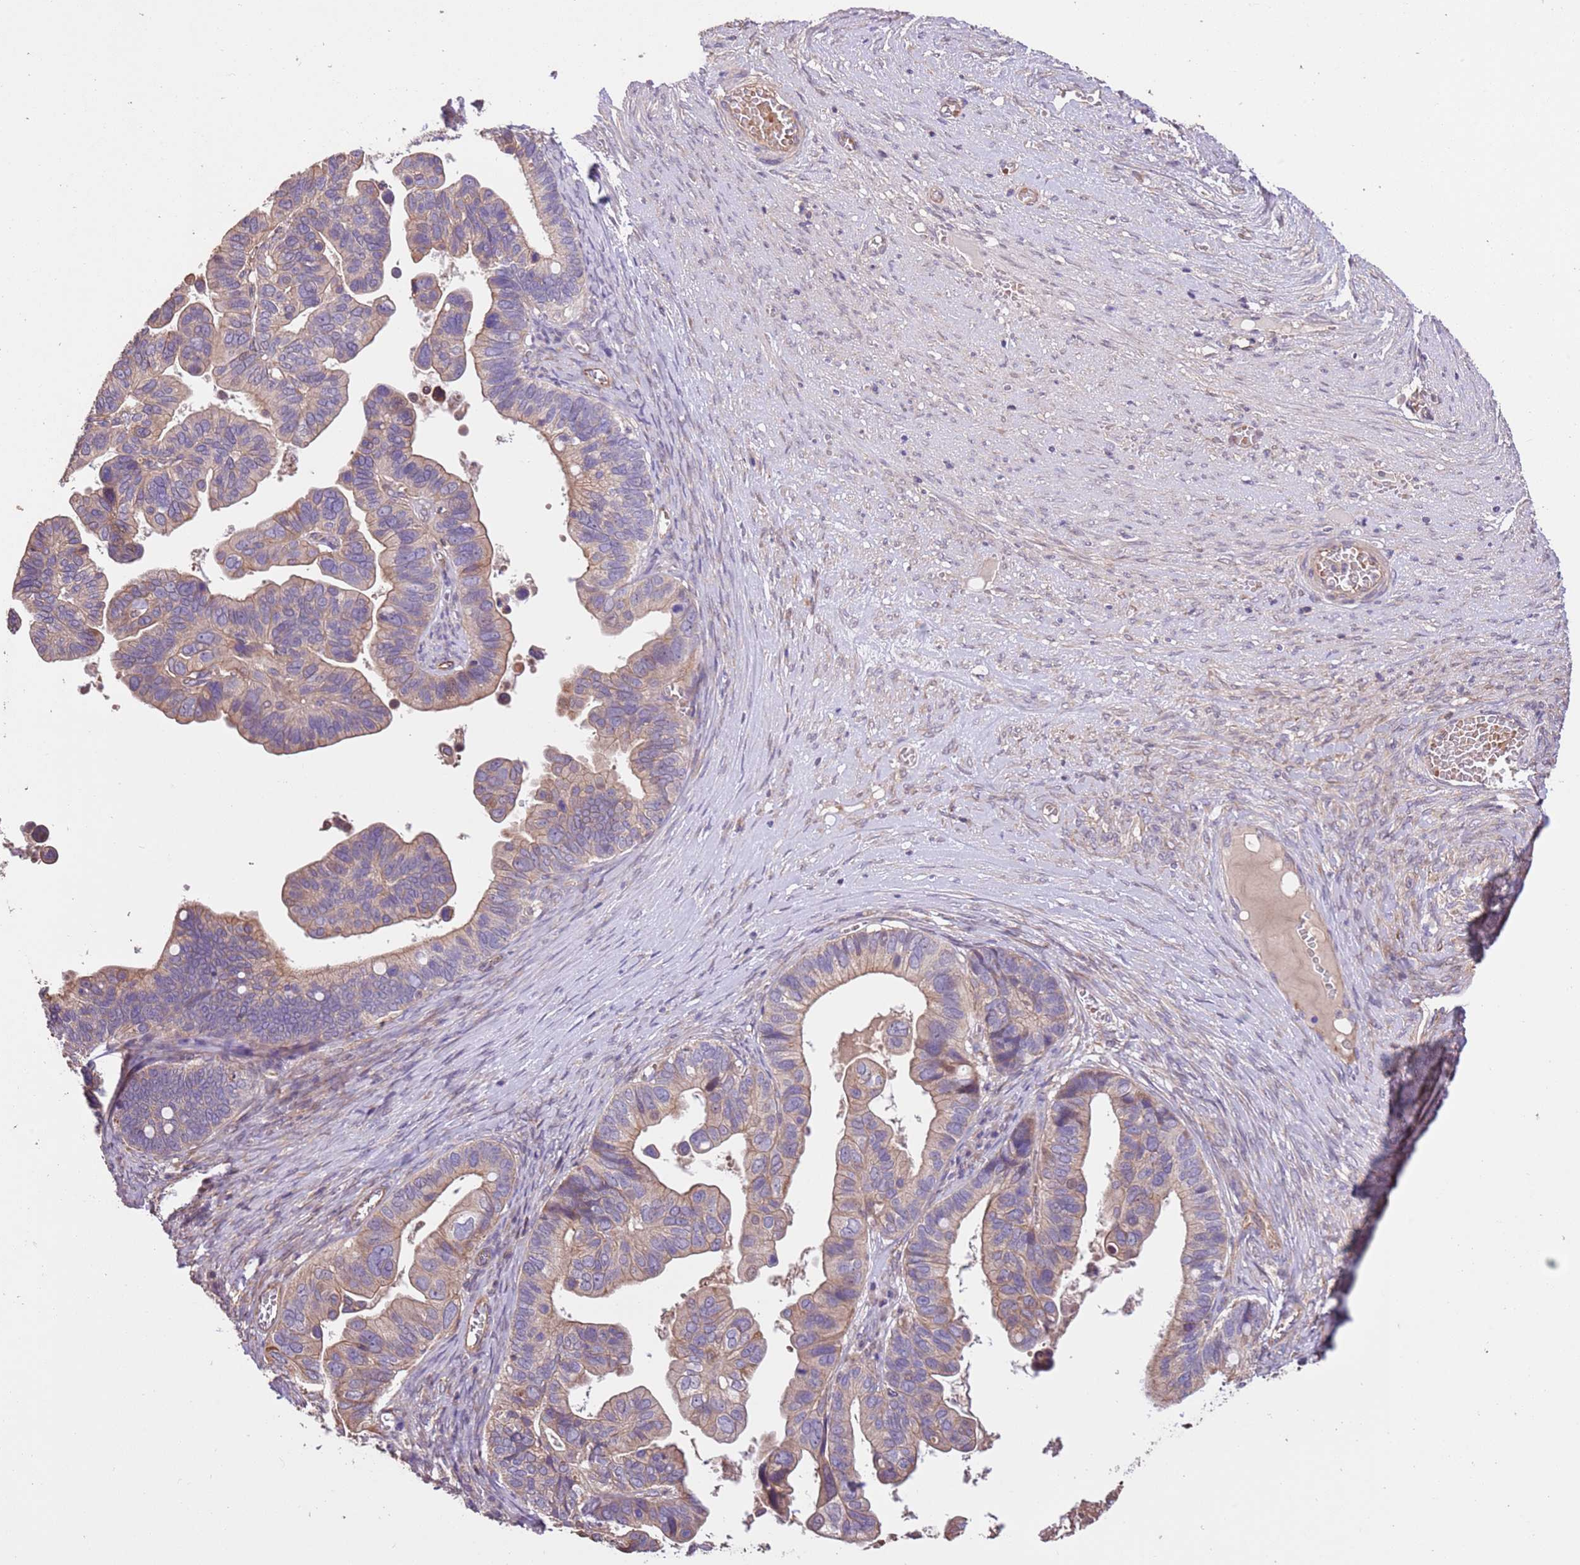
{"staining": {"intensity": "weak", "quantity": ">75%", "location": "cytoplasmic/membranous"}, "tissue": "ovarian cancer", "cell_type": "Tumor cells", "image_type": "cancer", "snomed": [{"axis": "morphology", "description": "Cystadenocarcinoma, serous, NOS"}, {"axis": "topography", "description": "Ovary"}], "caption": "Protein staining of ovarian serous cystadenocarcinoma tissue exhibits weak cytoplasmic/membranous staining in about >75% of tumor cells.", "gene": "FAM89B", "patient": {"sex": "female", "age": 56}}